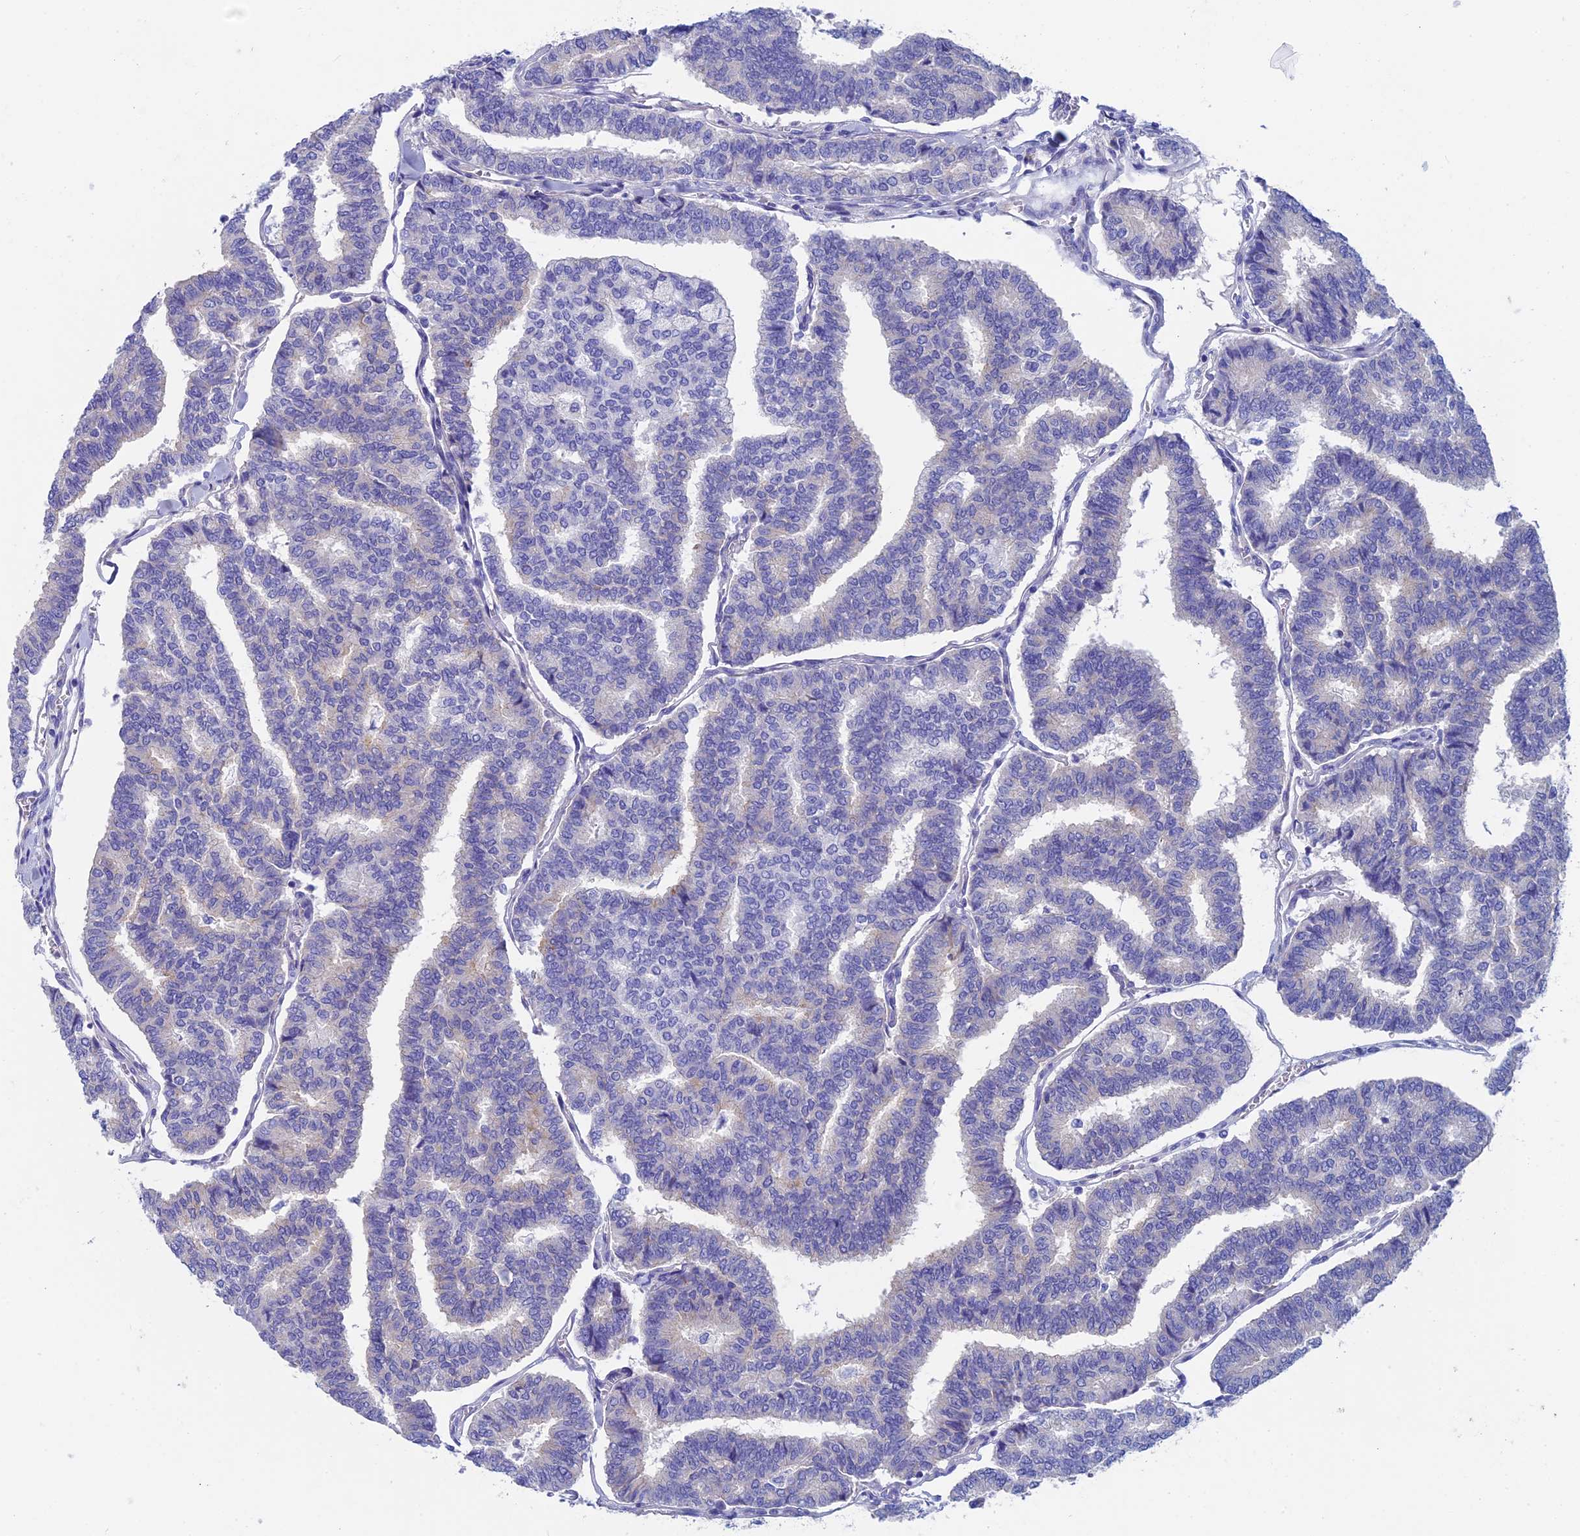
{"staining": {"intensity": "negative", "quantity": "none", "location": "none"}, "tissue": "thyroid cancer", "cell_type": "Tumor cells", "image_type": "cancer", "snomed": [{"axis": "morphology", "description": "Papillary adenocarcinoma, NOS"}, {"axis": "topography", "description": "Thyroid gland"}], "caption": "The histopathology image exhibits no significant expression in tumor cells of papillary adenocarcinoma (thyroid). Brightfield microscopy of immunohistochemistry stained with DAB (3,3'-diaminobenzidine) (brown) and hematoxylin (blue), captured at high magnification.", "gene": "ADH7", "patient": {"sex": "female", "age": 35}}